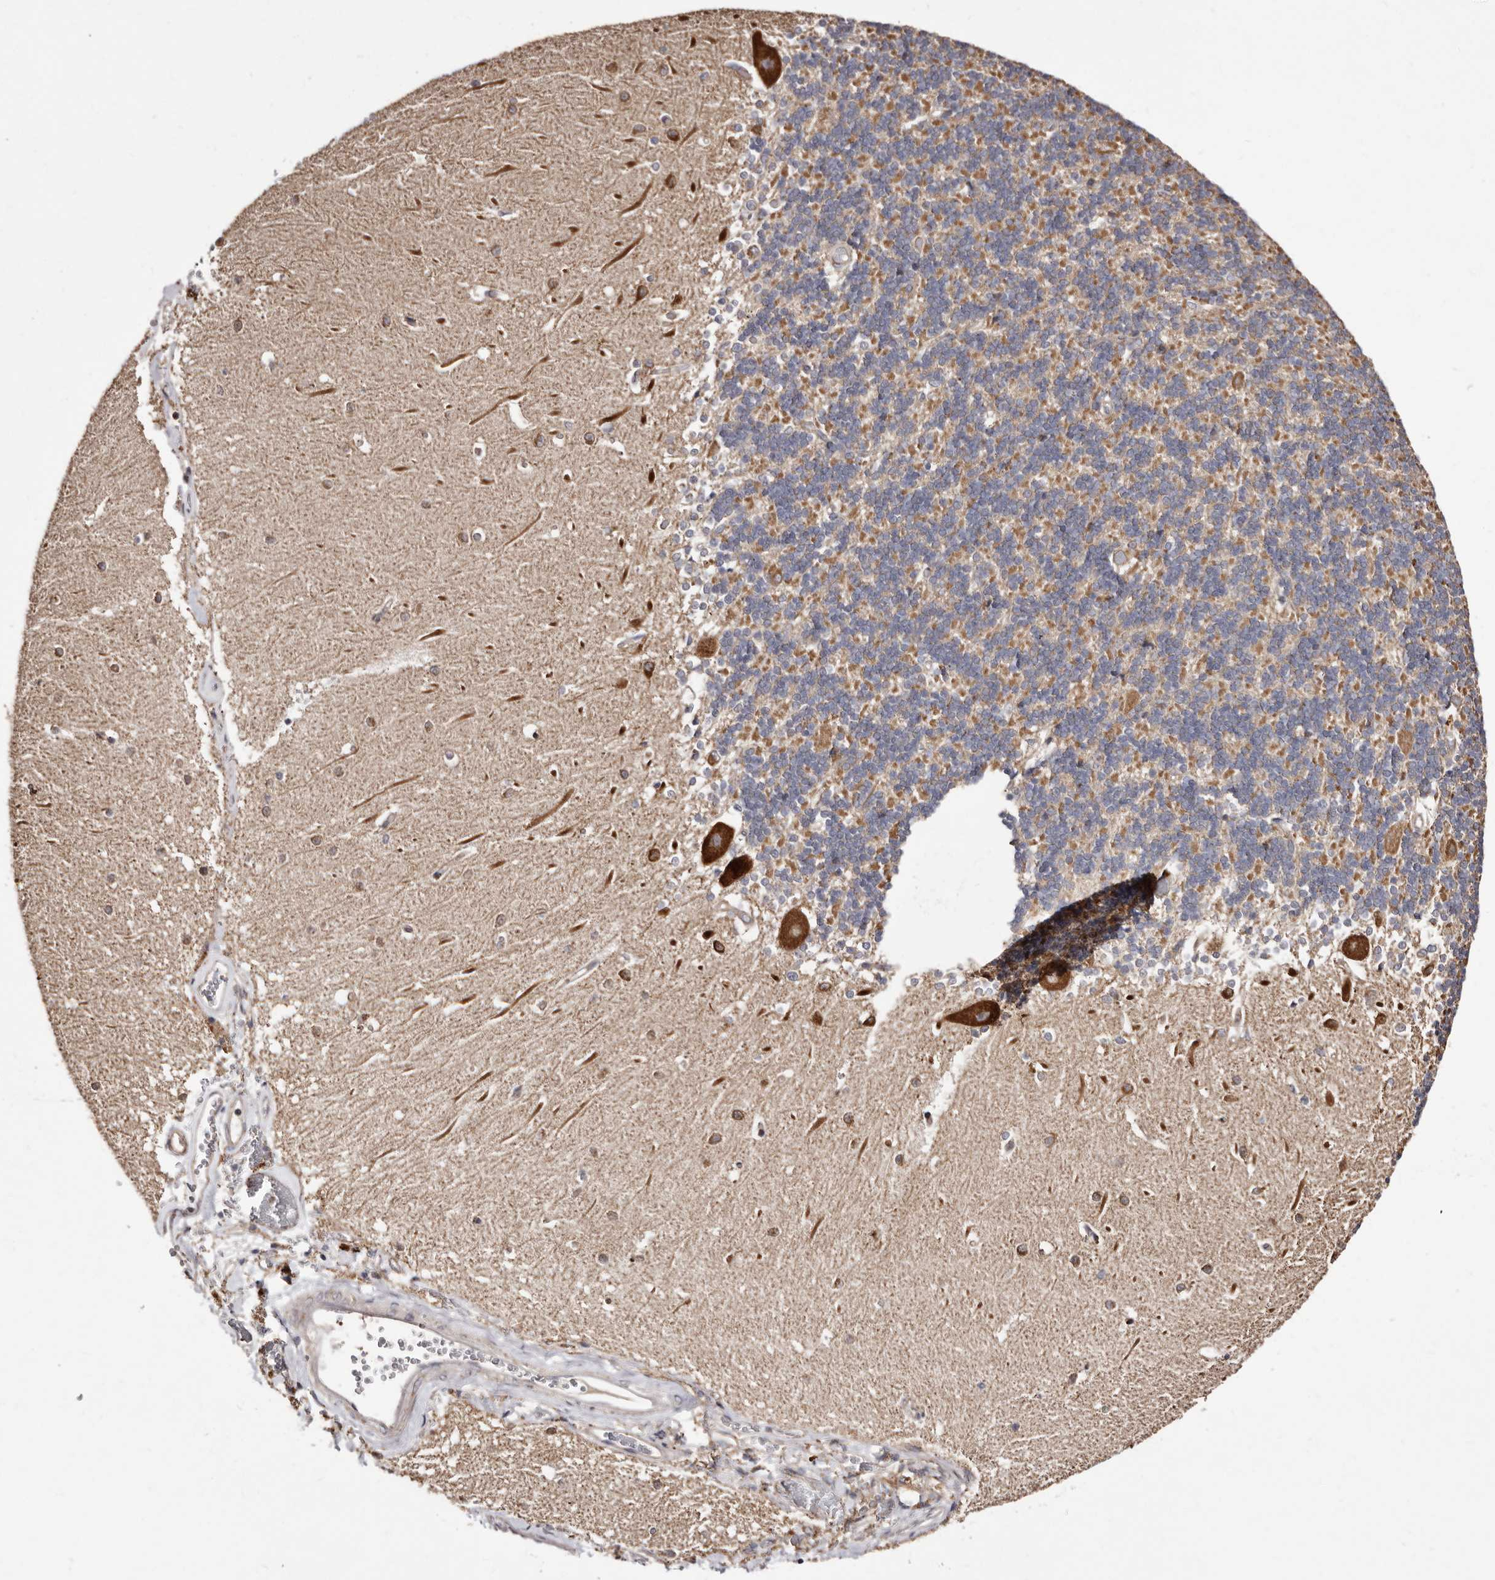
{"staining": {"intensity": "strong", "quantity": "25%-75%", "location": "cytoplasmic/membranous"}, "tissue": "cerebellum", "cell_type": "Cells in granular layer", "image_type": "normal", "snomed": [{"axis": "morphology", "description": "Normal tissue, NOS"}, {"axis": "topography", "description": "Cerebellum"}], "caption": "Protein staining of normal cerebellum shows strong cytoplasmic/membranous expression in about 25%-75% of cells in granular layer.", "gene": "LUZP1", "patient": {"sex": "male", "age": 37}}